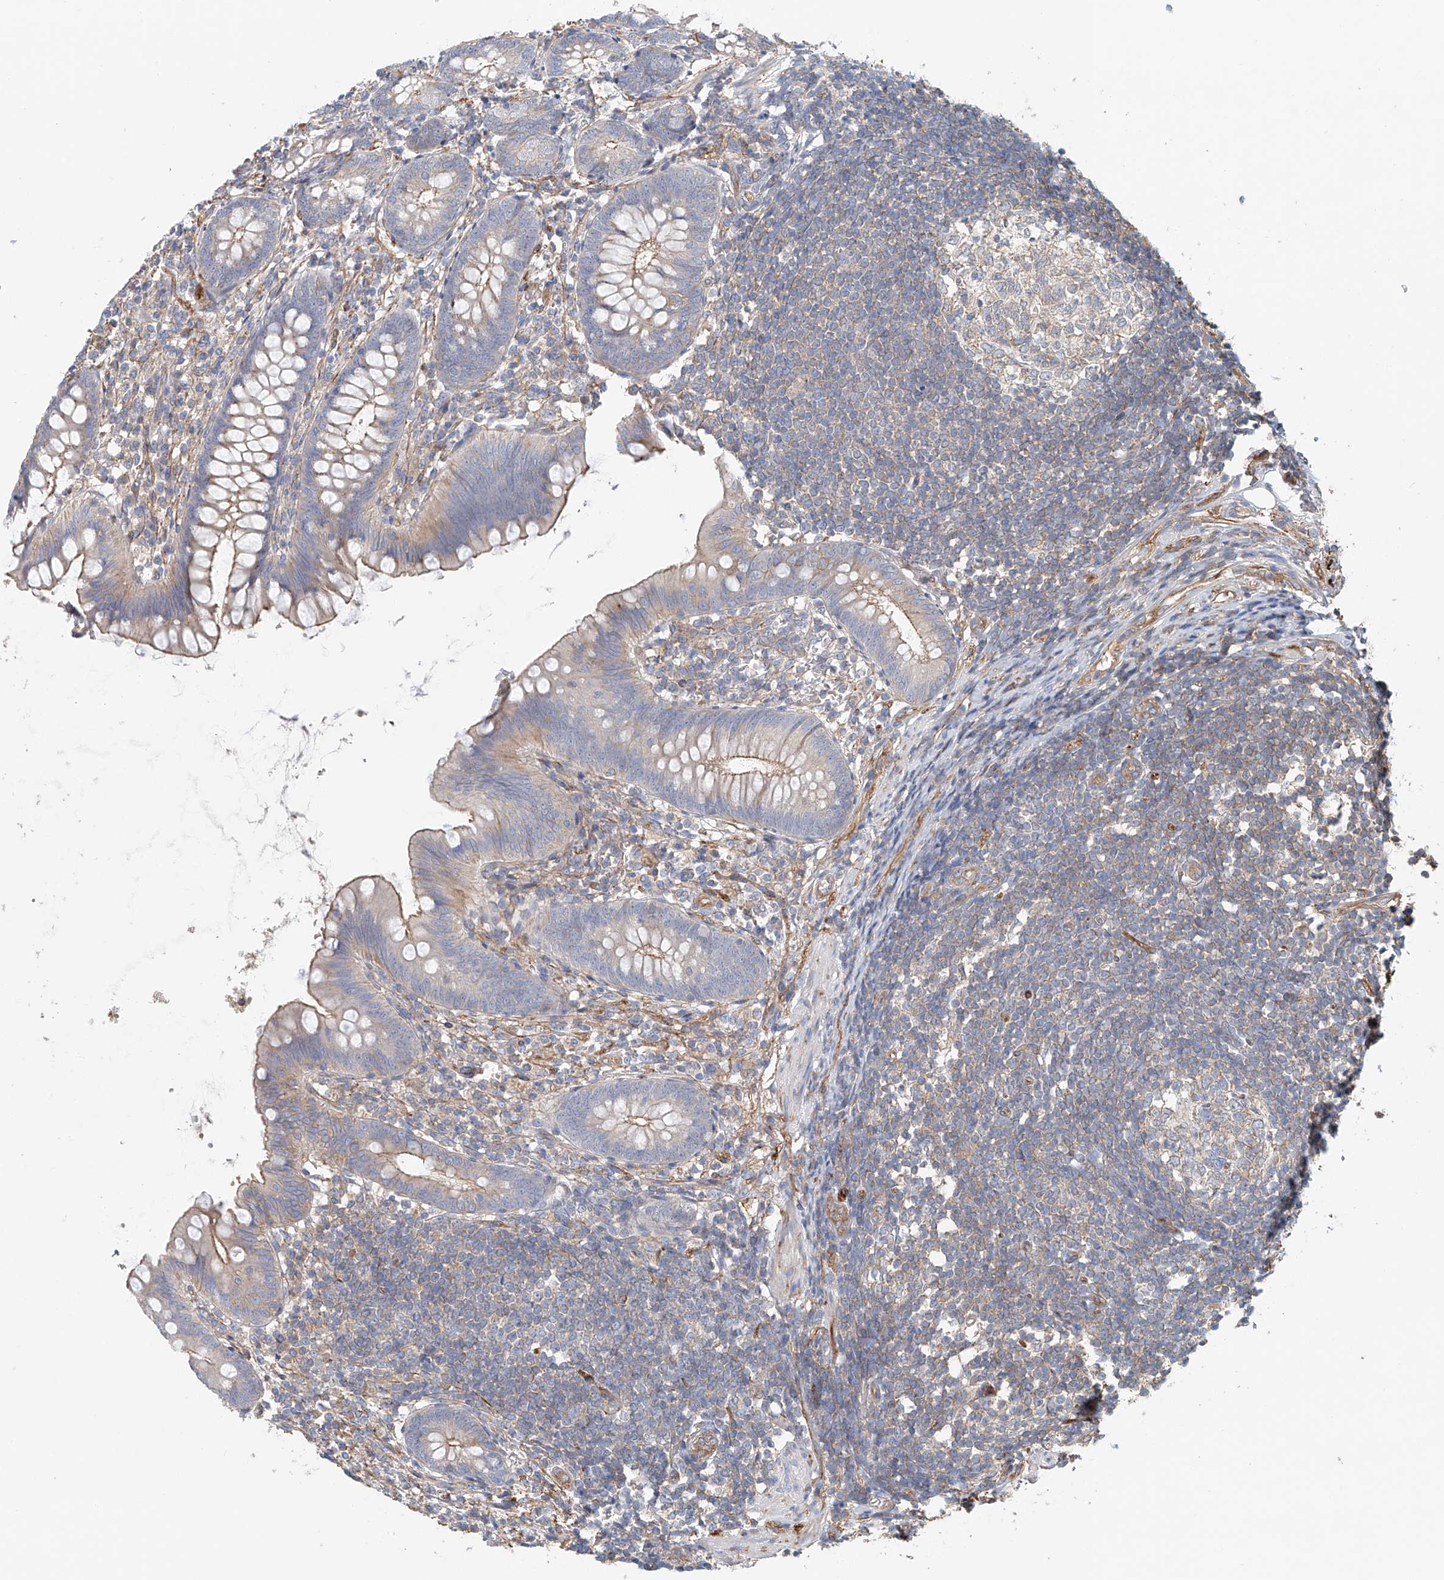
{"staining": {"intensity": "moderate", "quantity": "<25%", "location": "cytoplasmic/membranous"}, "tissue": "appendix", "cell_type": "Glandular cells", "image_type": "normal", "snomed": [{"axis": "morphology", "description": "Normal tissue, NOS"}, {"axis": "topography", "description": "Appendix"}], "caption": "A low amount of moderate cytoplasmic/membranous expression is seen in approximately <25% of glandular cells in unremarkable appendix. Immunohistochemistry (ihc) stains the protein of interest in brown and the nuclei are stained blue.", "gene": "FRYL", "patient": {"sex": "female", "age": 62}}